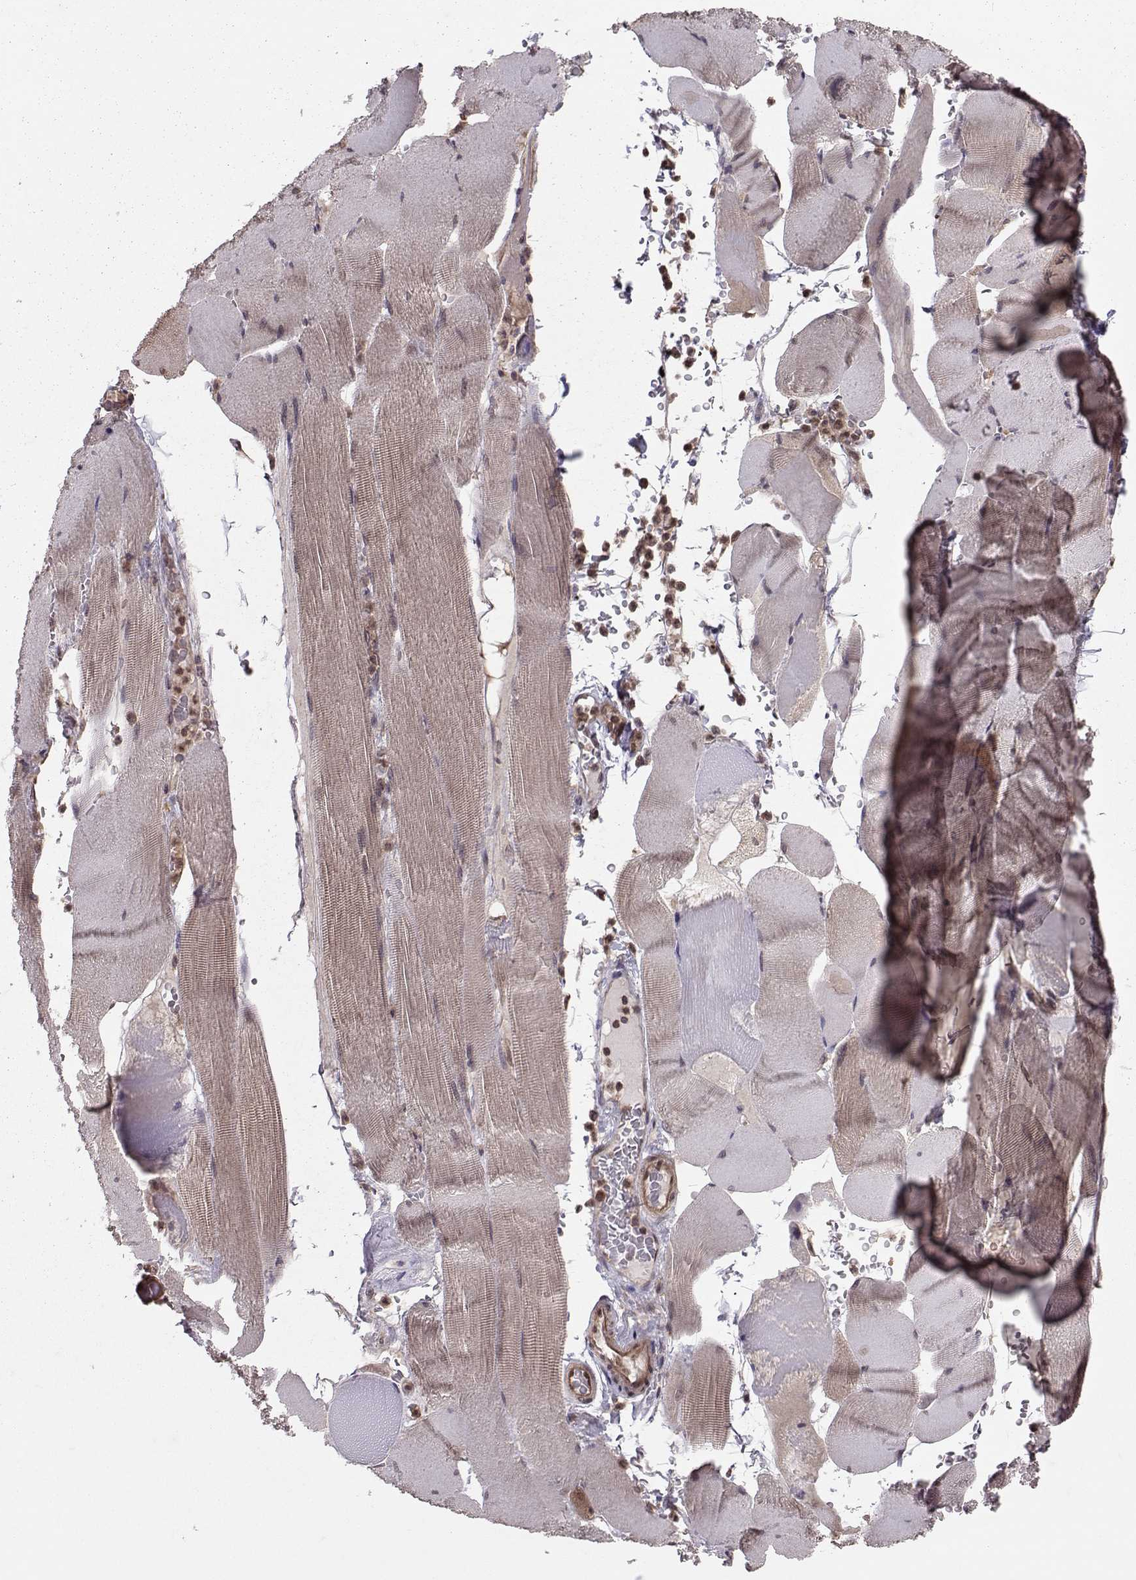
{"staining": {"intensity": "weak", "quantity": "25%-75%", "location": "cytoplasmic/membranous"}, "tissue": "skeletal muscle", "cell_type": "Myocytes", "image_type": "normal", "snomed": [{"axis": "morphology", "description": "Normal tissue, NOS"}, {"axis": "topography", "description": "Skeletal muscle"}], "caption": "Immunohistochemical staining of benign skeletal muscle demonstrates 25%-75% levels of weak cytoplasmic/membranous protein expression in approximately 25%-75% of myocytes.", "gene": "PPP2R2A", "patient": {"sex": "male", "age": 56}}